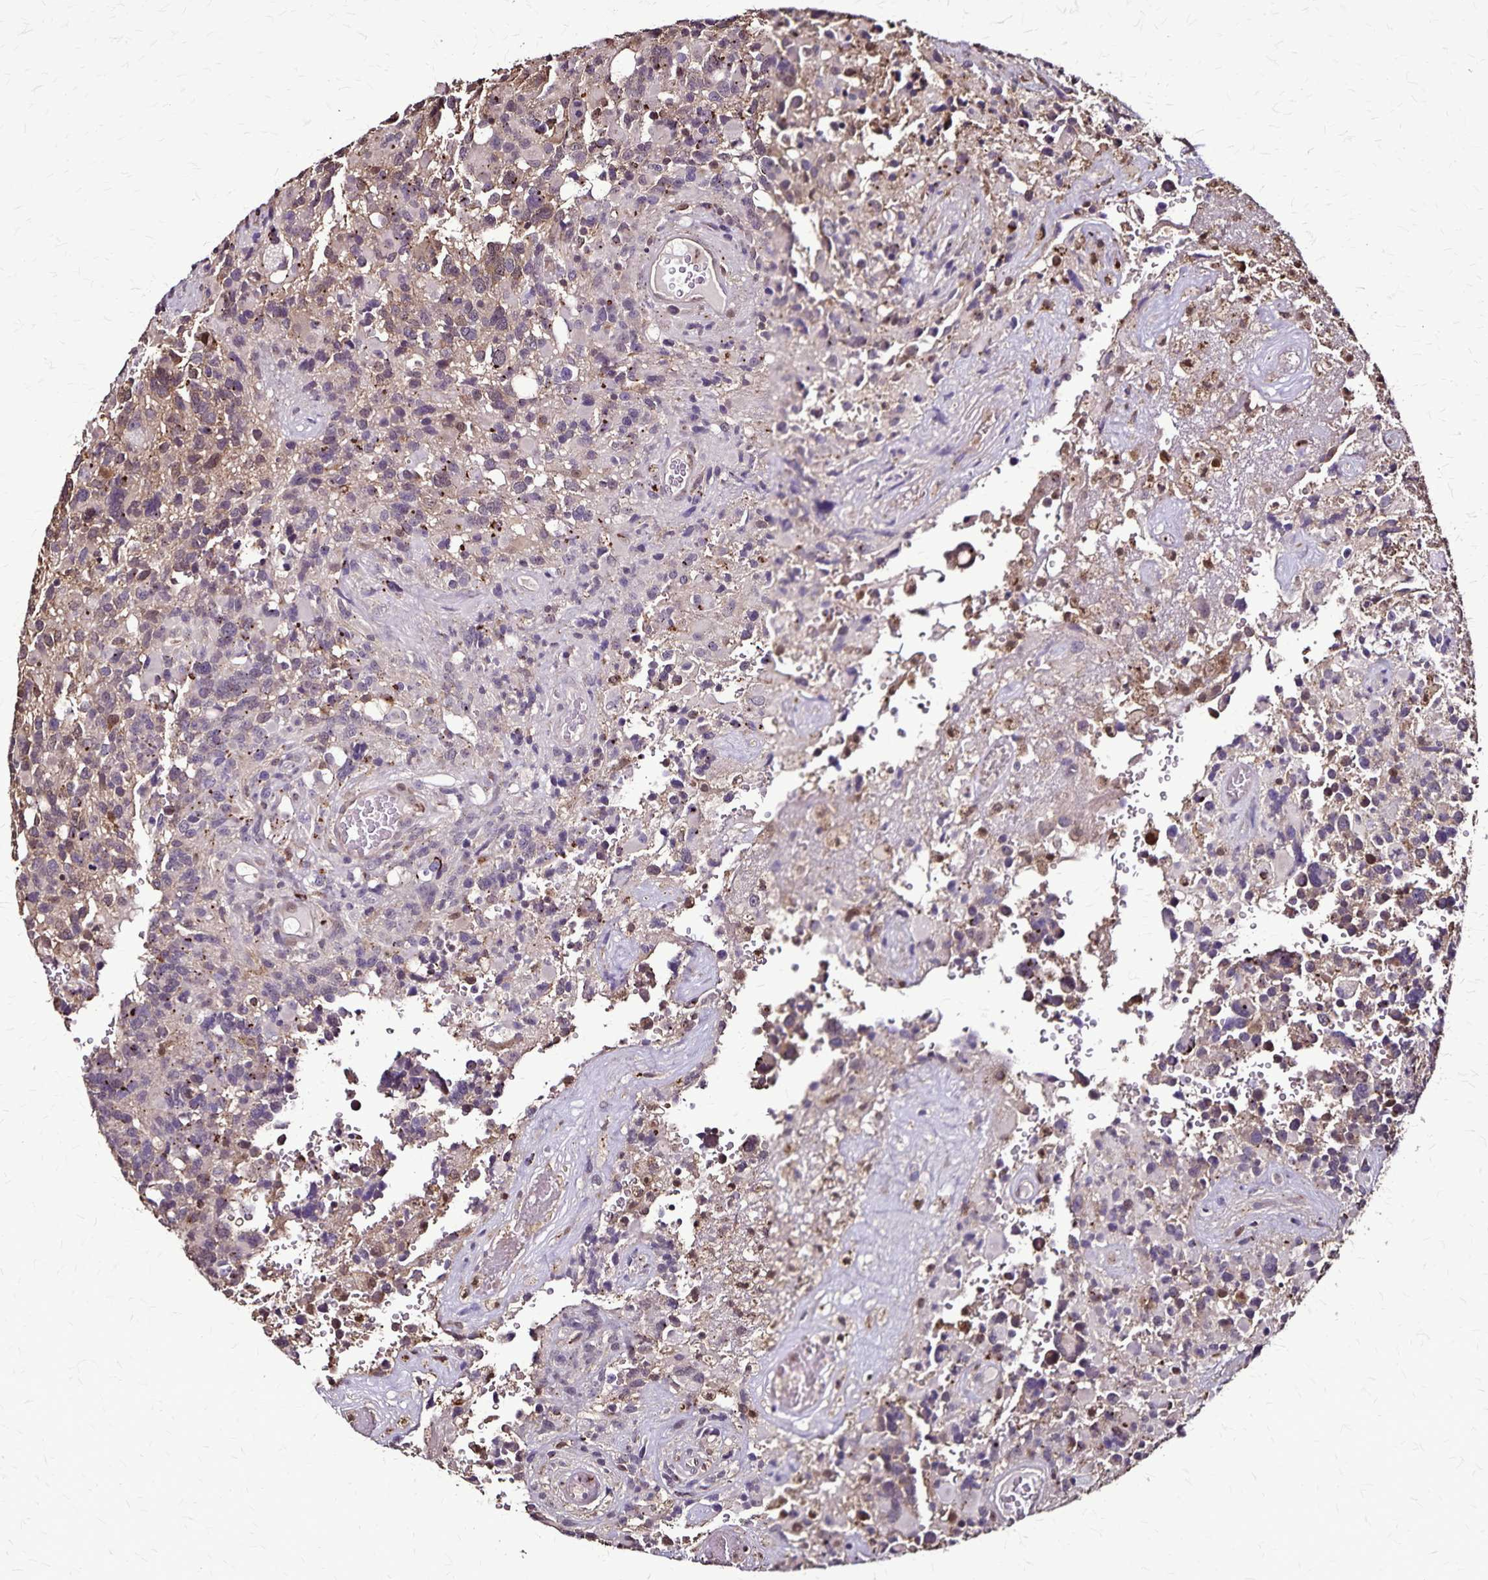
{"staining": {"intensity": "moderate", "quantity": "25%-75%", "location": "cytoplasmic/membranous"}, "tissue": "glioma", "cell_type": "Tumor cells", "image_type": "cancer", "snomed": [{"axis": "morphology", "description": "Glioma, malignant, High grade"}, {"axis": "topography", "description": "Brain"}], "caption": "Immunohistochemical staining of malignant high-grade glioma shows moderate cytoplasmic/membranous protein positivity in approximately 25%-75% of tumor cells.", "gene": "CHMP1B", "patient": {"sex": "female", "age": 40}}